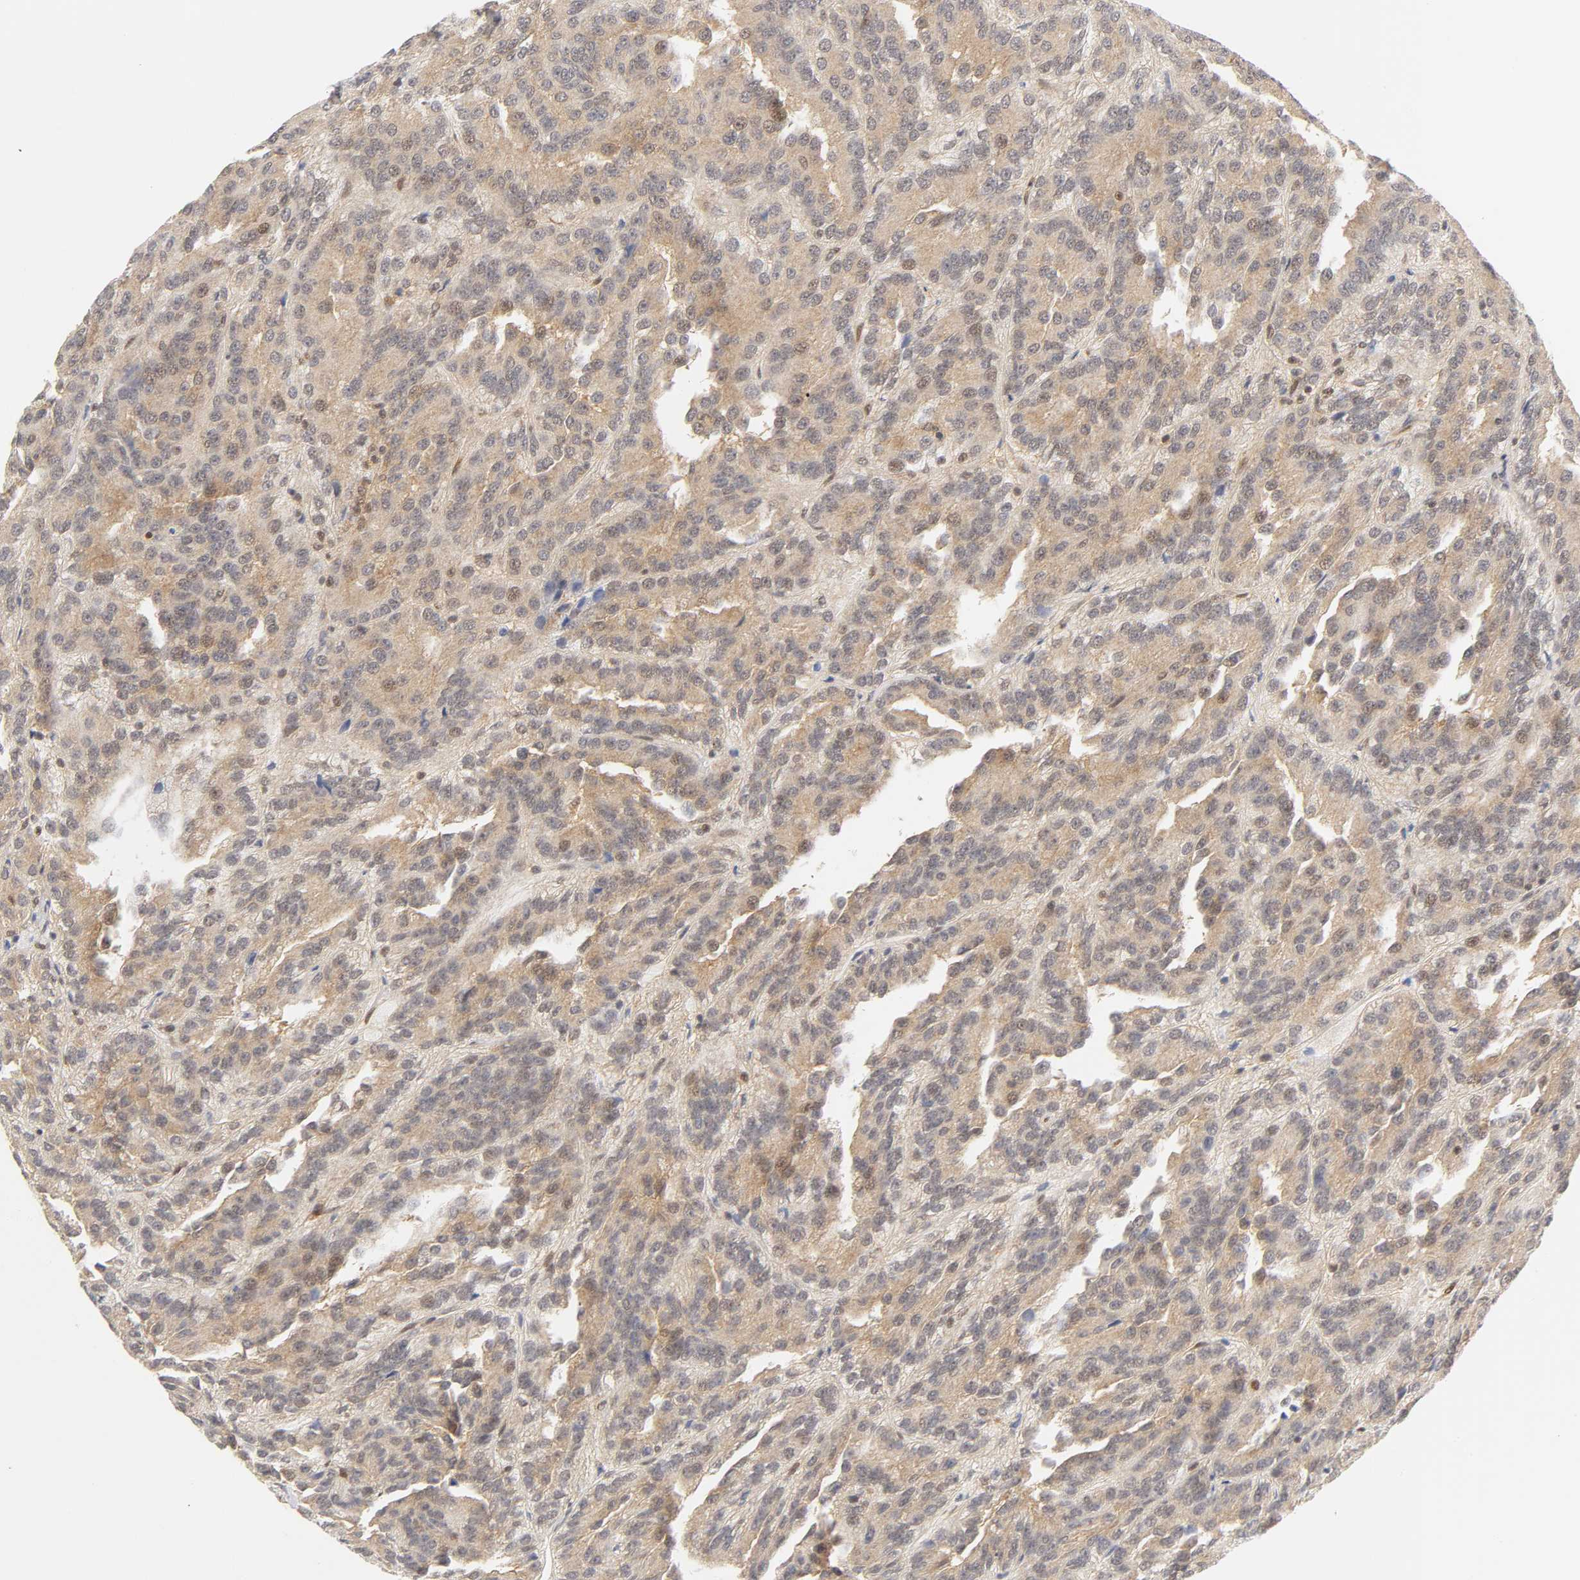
{"staining": {"intensity": "weak", "quantity": ">75%", "location": "cytoplasmic/membranous,nuclear"}, "tissue": "renal cancer", "cell_type": "Tumor cells", "image_type": "cancer", "snomed": [{"axis": "morphology", "description": "Adenocarcinoma, NOS"}, {"axis": "topography", "description": "Kidney"}], "caption": "This micrograph displays immunohistochemistry staining of renal cancer (adenocarcinoma), with low weak cytoplasmic/membranous and nuclear positivity in approximately >75% of tumor cells.", "gene": "CDC37", "patient": {"sex": "male", "age": 46}}